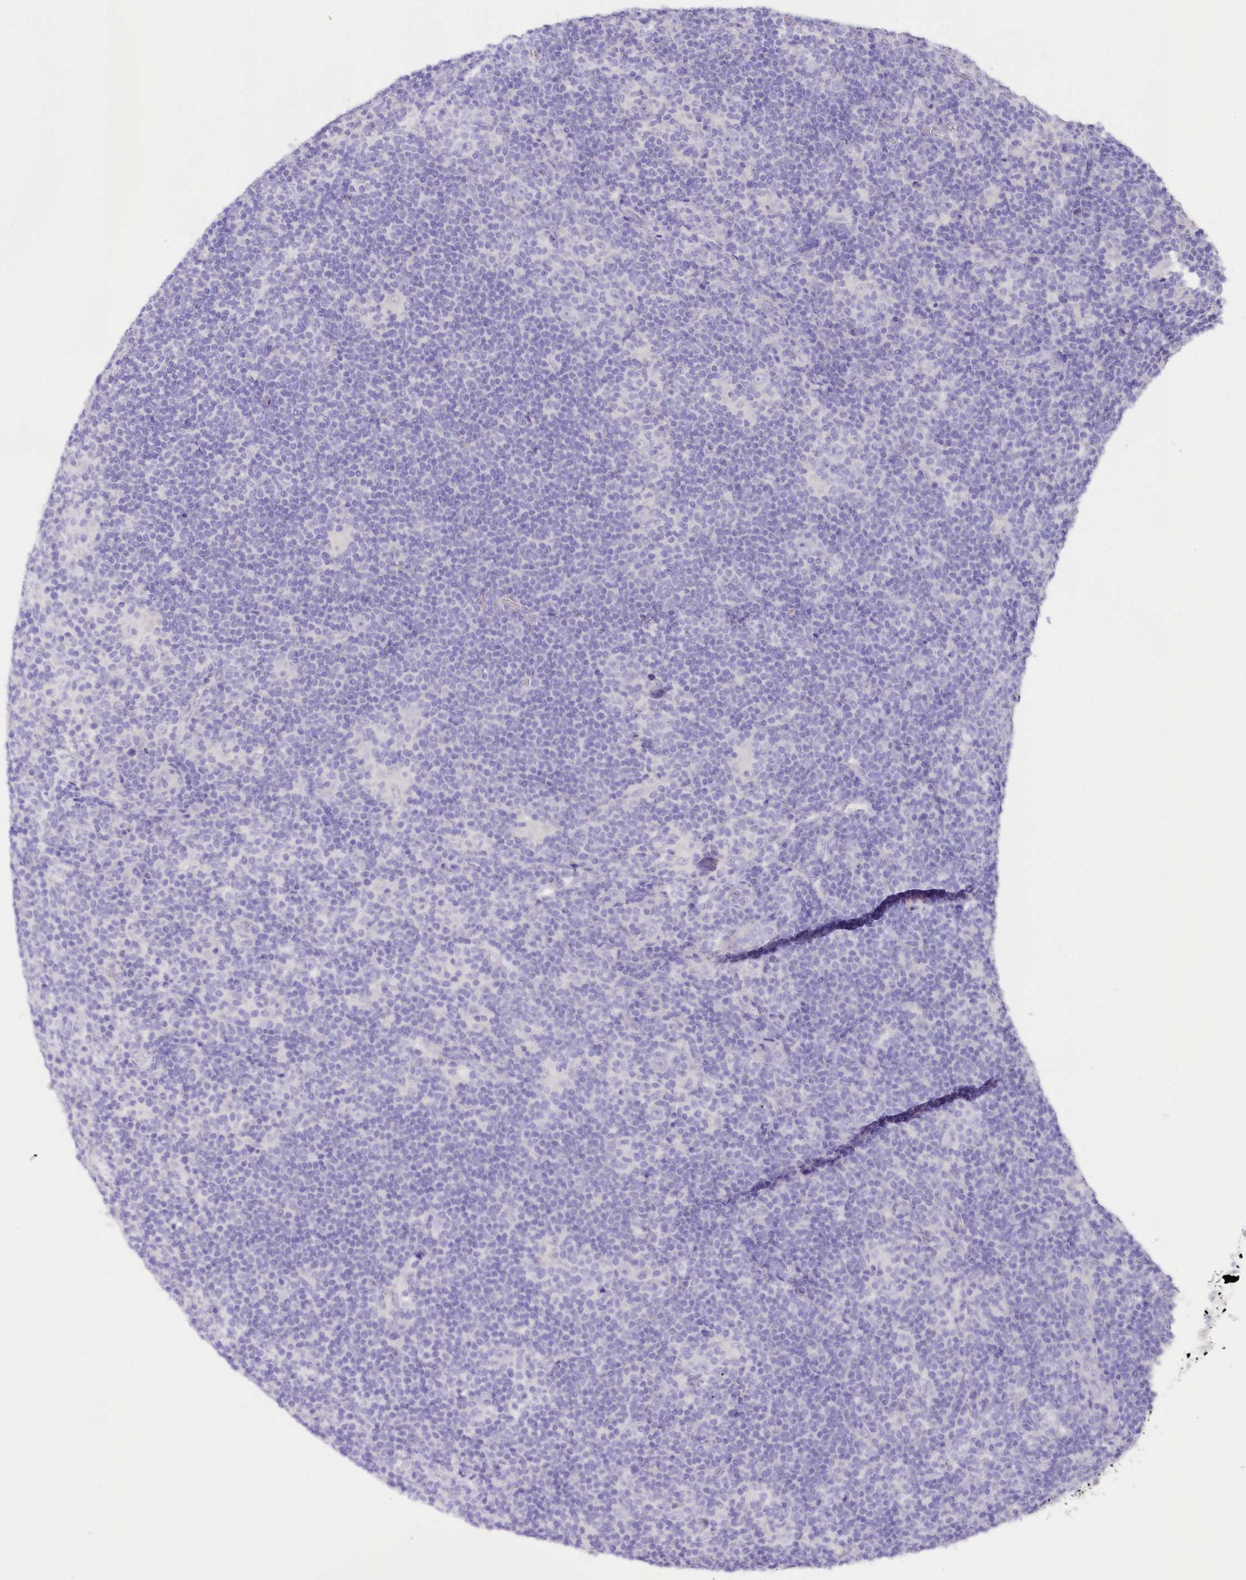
{"staining": {"intensity": "negative", "quantity": "none", "location": "none"}, "tissue": "lymphoma", "cell_type": "Tumor cells", "image_type": "cancer", "snomed": [{"axis": "morphology", "description": "Hodgkin's disease, NOS"}, {"axis": "topography", "description": "Lymph node"}], "caption": "A micrograph of human Hodgkin's disease is negative for staining in tumor cells.", "gene": "CSN3", "patient": {"sex": "female", "age": 57}}